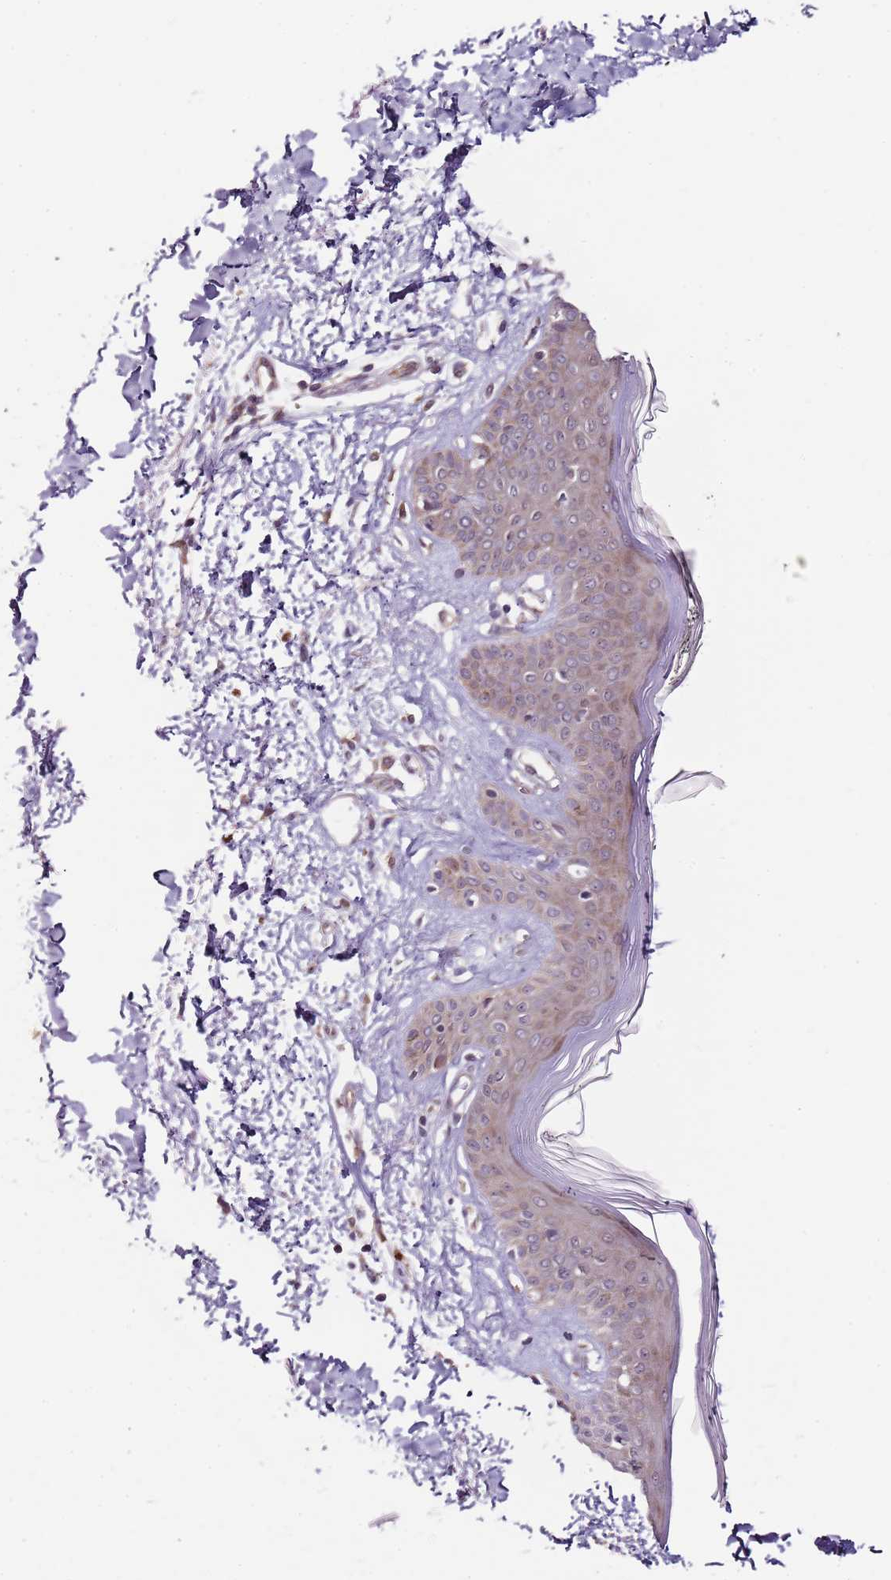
{"staining": {"intensity": "negative", "quantity": "none", "location": "none"}, "tissue": "skin", "cell_type": "Fibroblasts", "image_type": "normal", "snomed": [{"axis": "morphology", "description": "Normal tissue, NOS"}, {"axis": "topography", "description": "Skin"}], "caption": "An immunohistochemistry micrograph of normal skin is shown. There is no staining in fibroblasts of skin.", "gene": "FBXL22", "patient": {"sex": "female", "age": 64}}